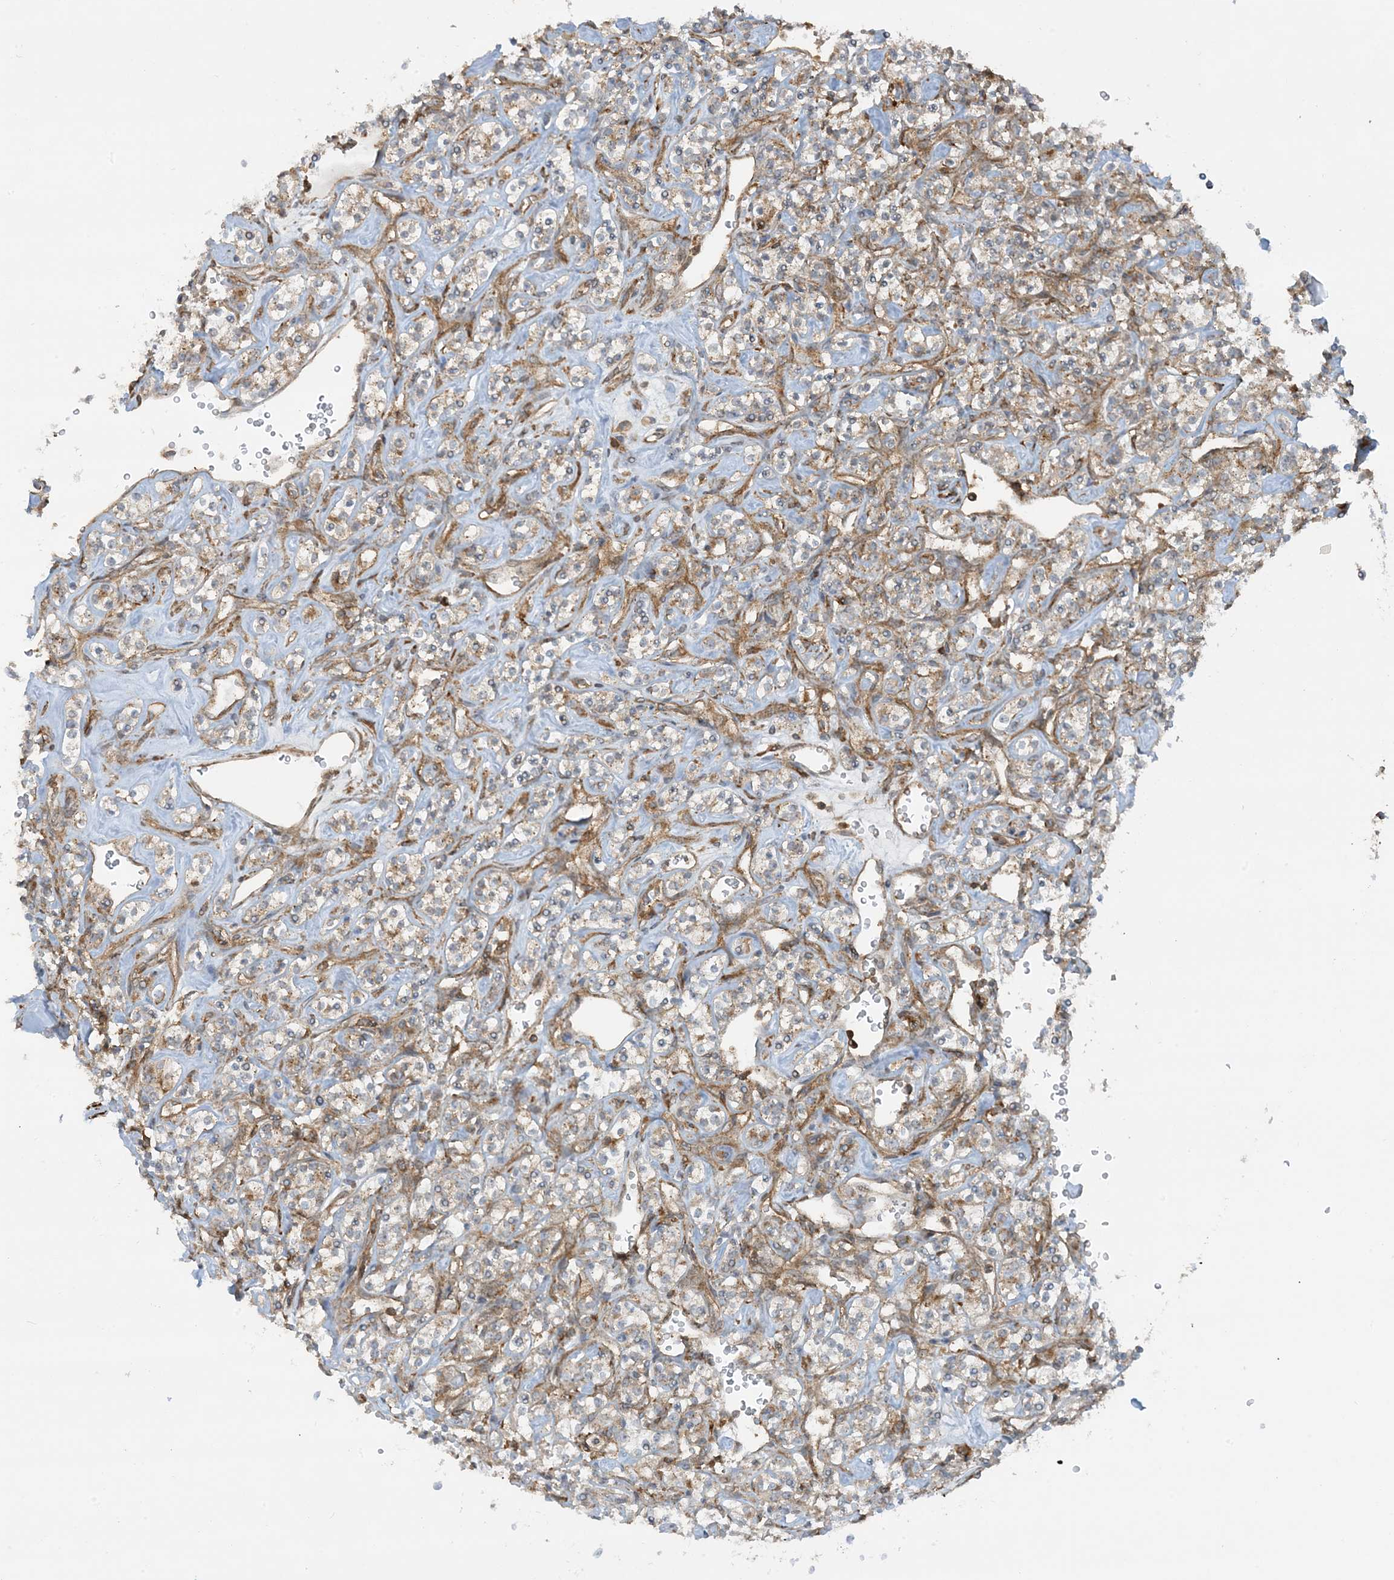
{"staining": {"intensity": "weak", "quantity": "25%-75%", "location": "cytoplasmic/membranous"}, "tissue": "renal cancer", "cell_type": "Tumor cells", "image_type": "cancer", "snomed": [{"axis": "morphology", "description": "Adenocarcinoma, NOS"}, {"axis": "topography", "description": "Kidney"}], "caption": "Human renal cancer stained with a protein marker displays weak staining in tumor cells.", "gene": "STAM2", "patient": {"sex": "male", "age": 77}}